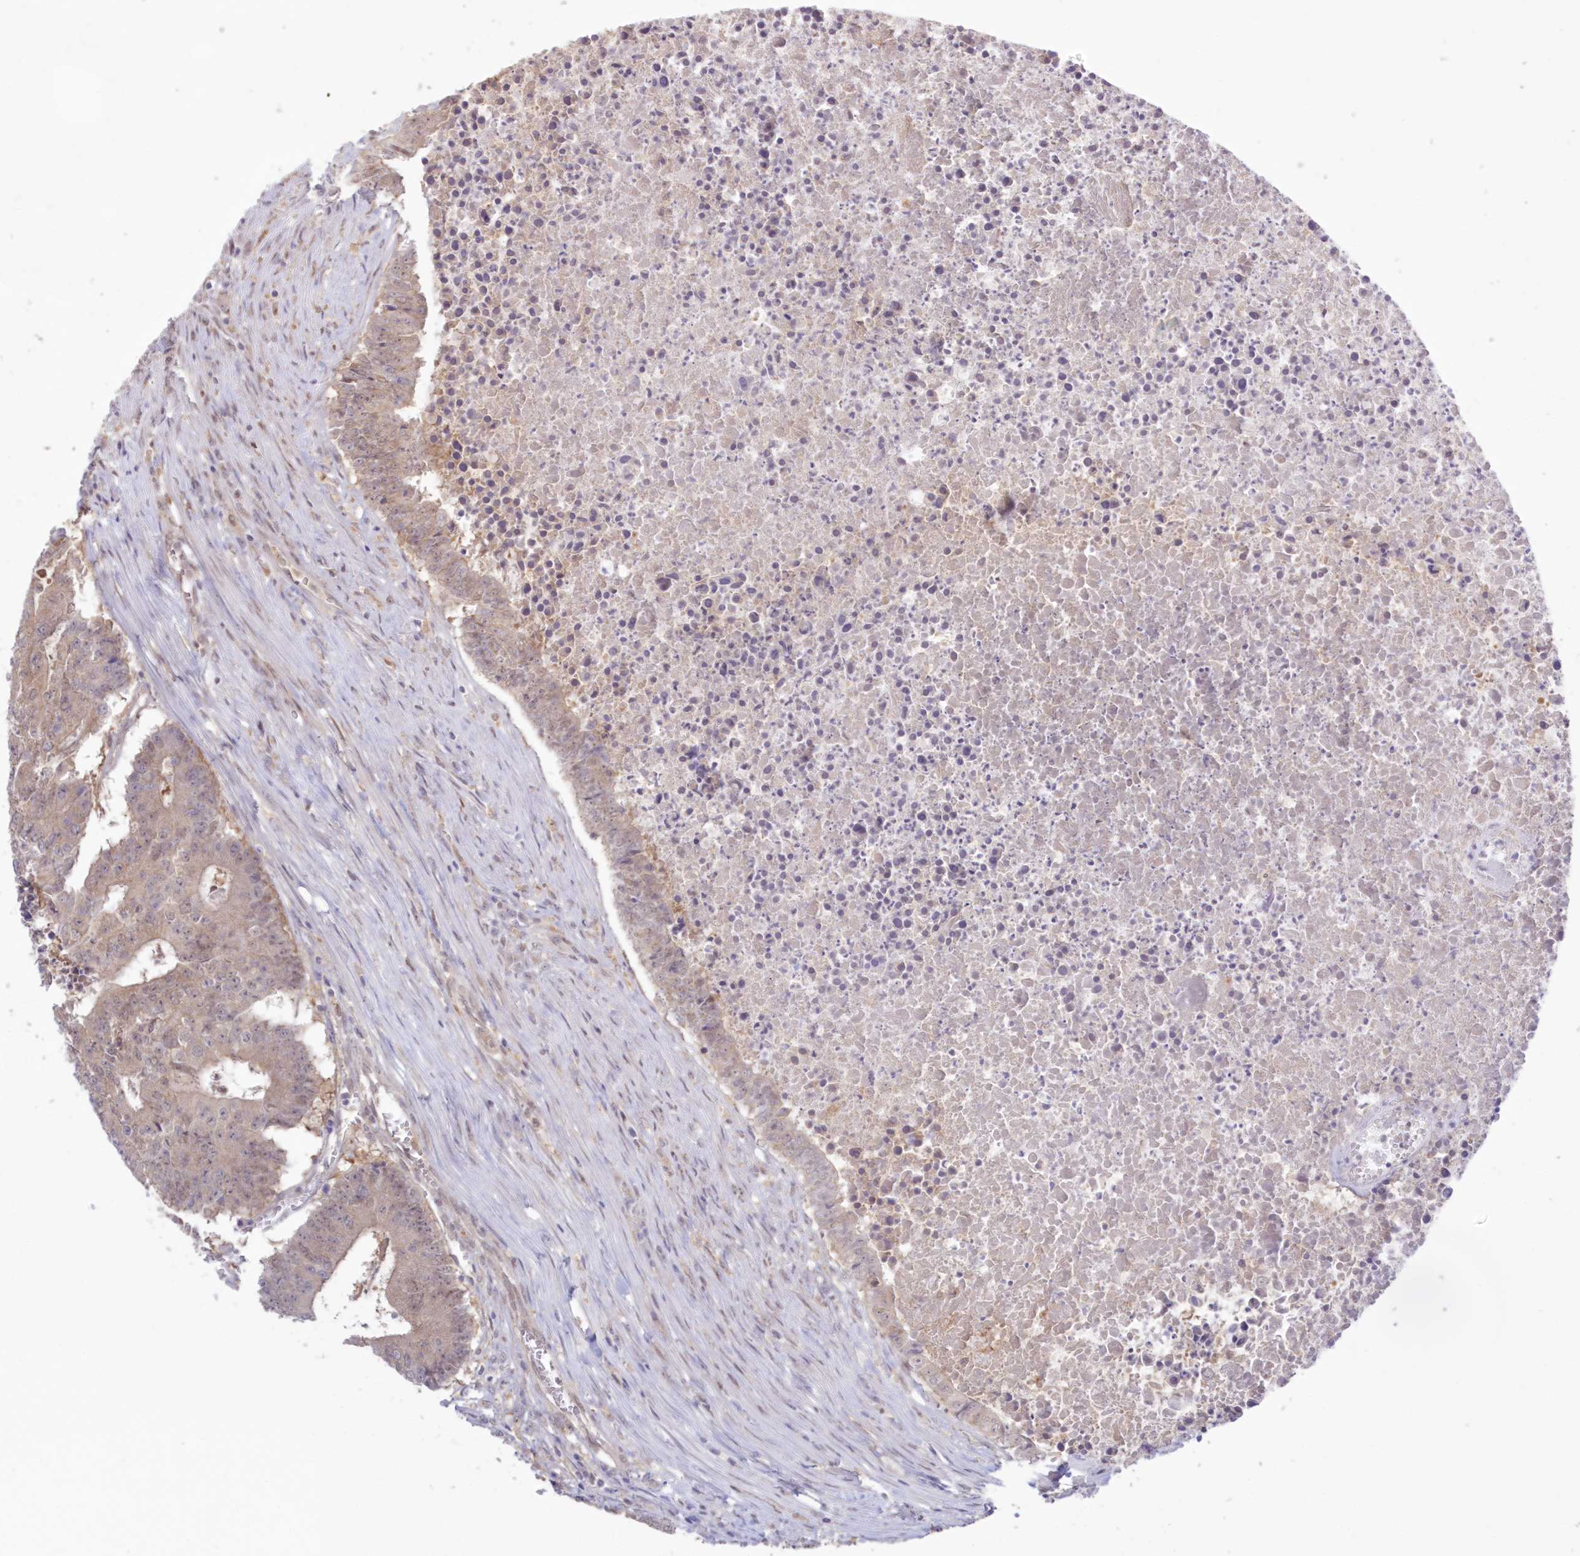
{"staining": {"intensity": "weak", "quantity": ">75%", "location": "cytoplasmic/membranous"}, "tissue": "colorectal cancer", "cell_type": "Tumor cells", "image_type": "cancer", "snomed": [{"axis": "morphology", "description": "Adenocarcinoma, NOS"}, {"axis": "topography", "description": "Colon"}], "caption": "DAB (3,3'-diaminobenzidine) immunohistochemical staining of human colorectal cancer demonstrates weak cytoplasmic/membranous protein expression in about >75% of tumor cells. The protein is stained brown, and the nuclei are stained in blue (DAB IHC with brightfield microscopy, high magnification).", "gene": "RNPEP", "patient": {"sex": "male", "age": 87}}